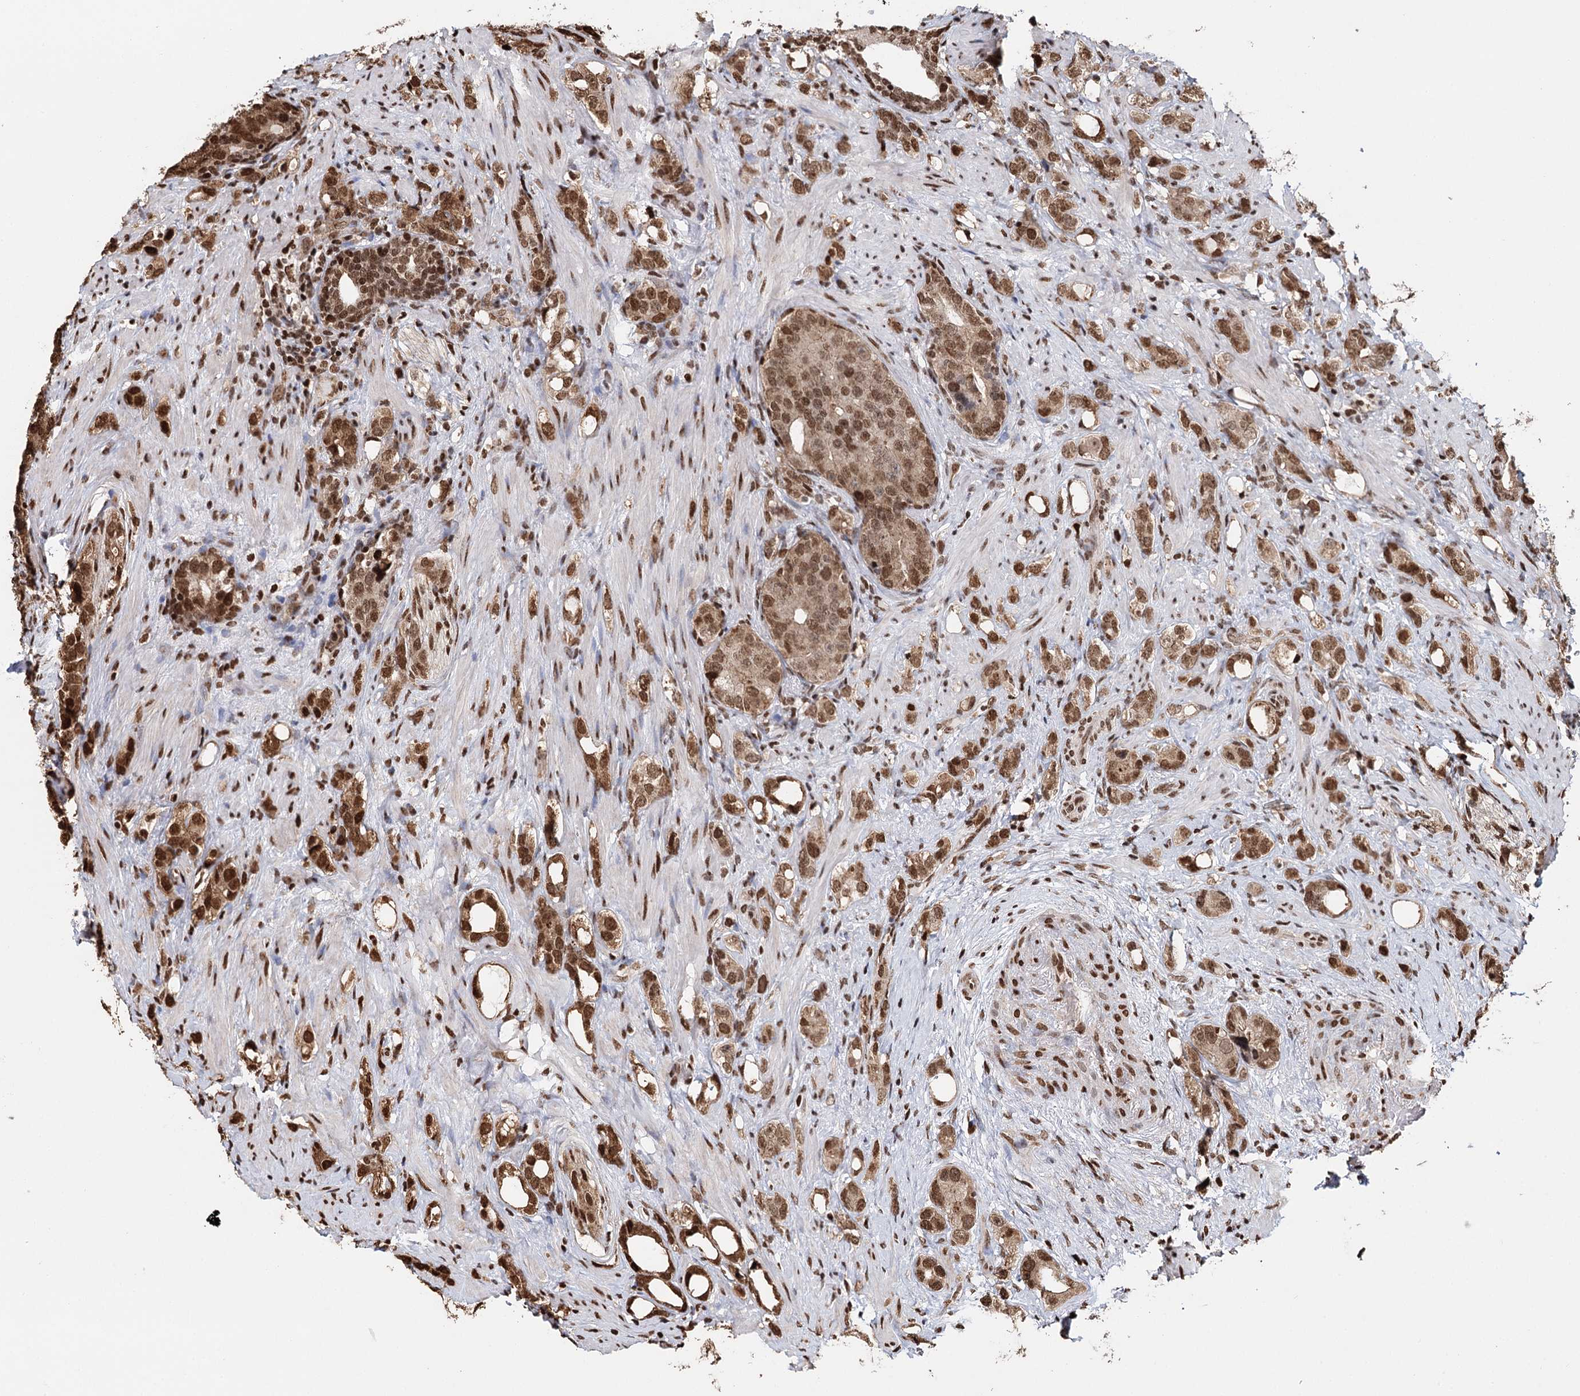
{"staining": {"intensity": "moderate", "quantity": ">75%", "location": "nuclear"}, "tissue": "prostate cancer", "cell_type": "Tumor cells", "image_type": "cancer", "snomed": [{"axis": "morphology", "description": "Adenocarcinoma, High grade"}, {"axis": "topography", "description": "Prostate"}], "caption": "IHC (DAB (3,3'-diaminobenzidine)) staining of prostate high-grade adenocarcinoma reveals moderate nuclear protein staining in about >75% of tumor cells. (IHC, brightfield microscopy, high magnification).", "gene": "RPS27A", "patient": {"sex": "male", "age": 63}}